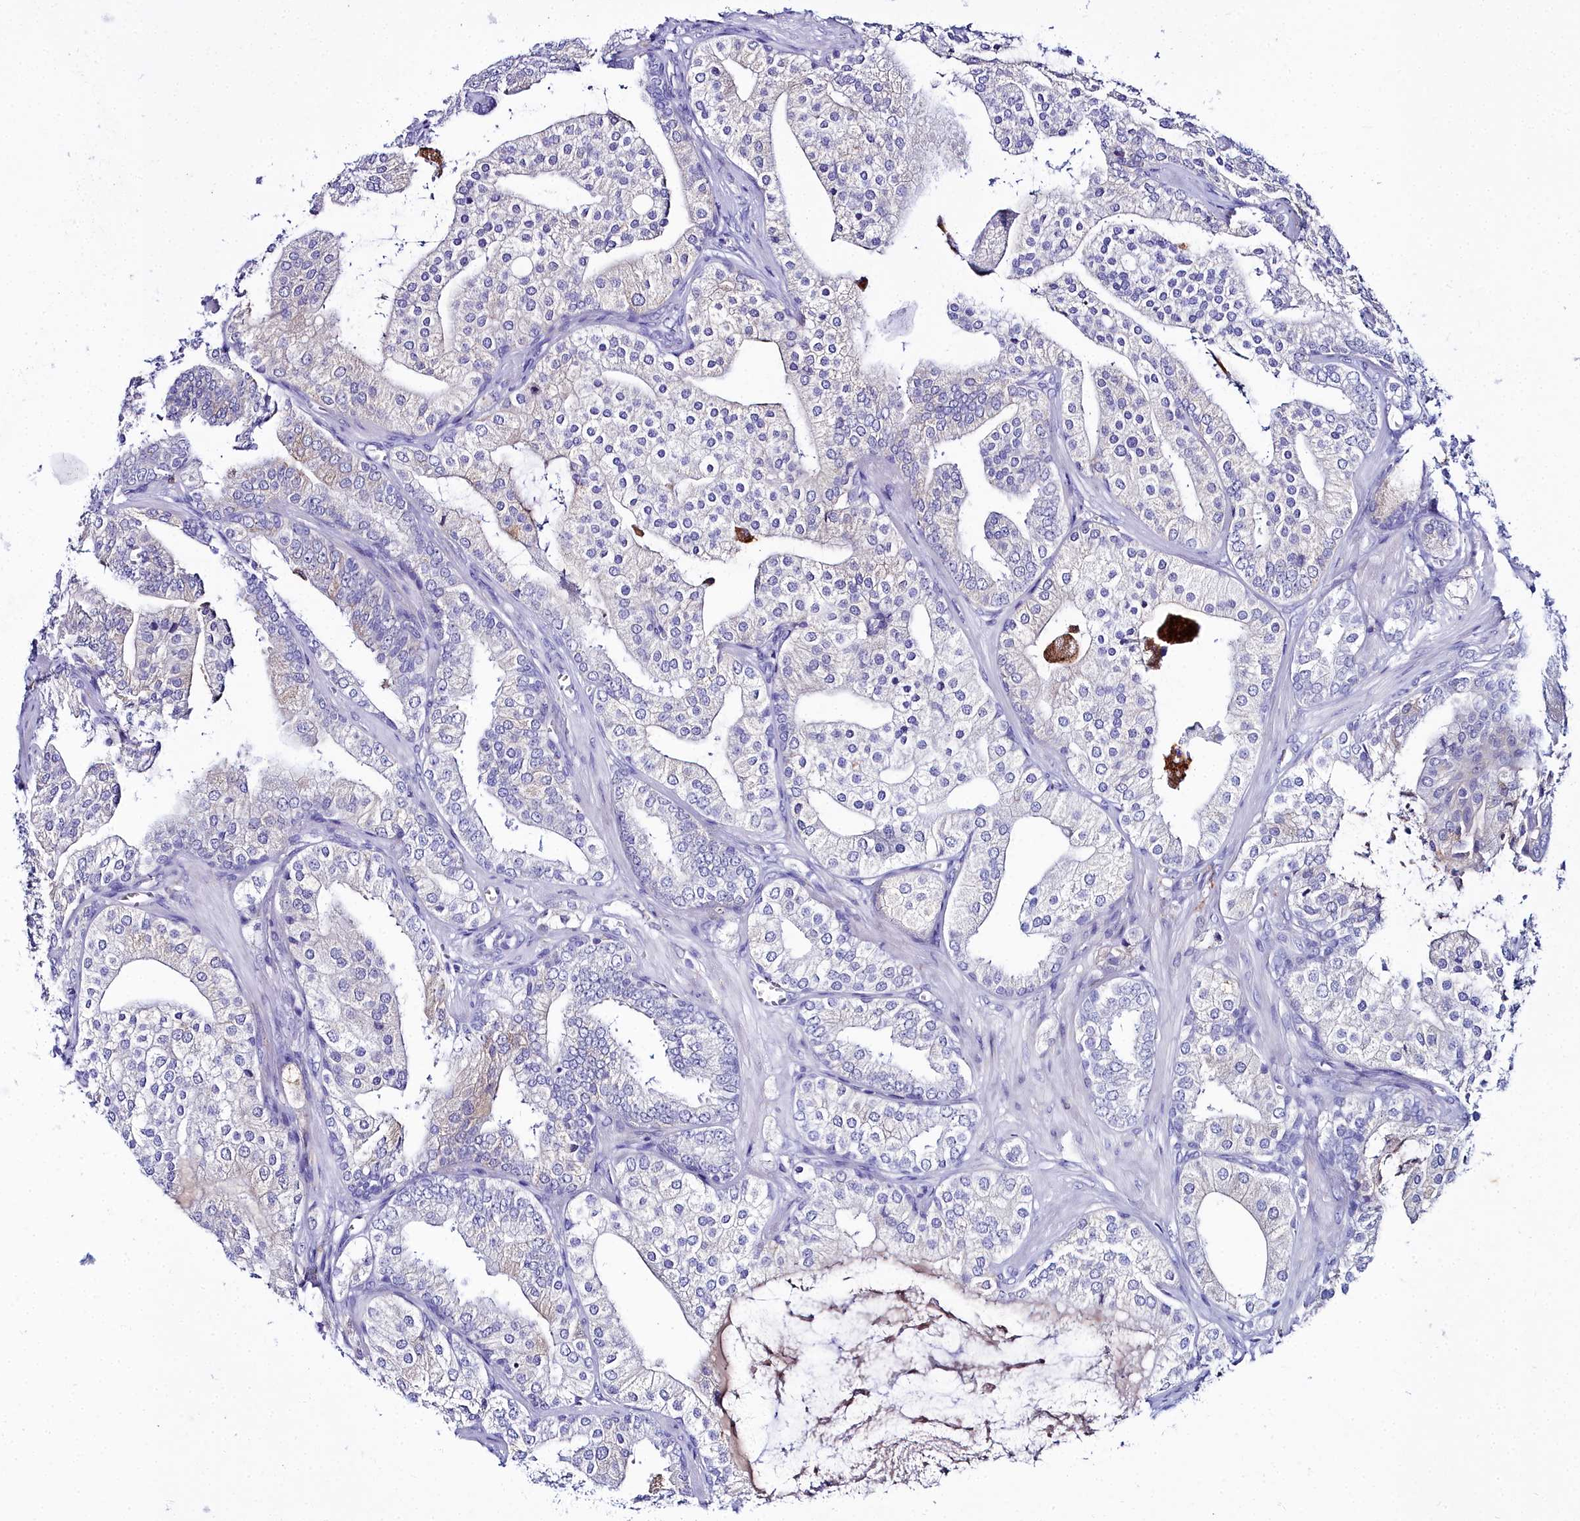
{"staining": {"intensity": "negative", "quantity": "none", "location": "none"}, "tissue": "prostate cancer", "cell_type": "Tumor cells", "image_type": "cancer", "snomed": [{"axis": "morphology", "description": "Adenocarcinoma, High grade"}, {"axis": "topography", "description": "Prostate"}], "caption": "Tumor cells are negative for protein expression in human prostate high-grade adenocarcinoma.", "gene": "ELAPOR2", "patient": {"sex": "male", "age": 50}}